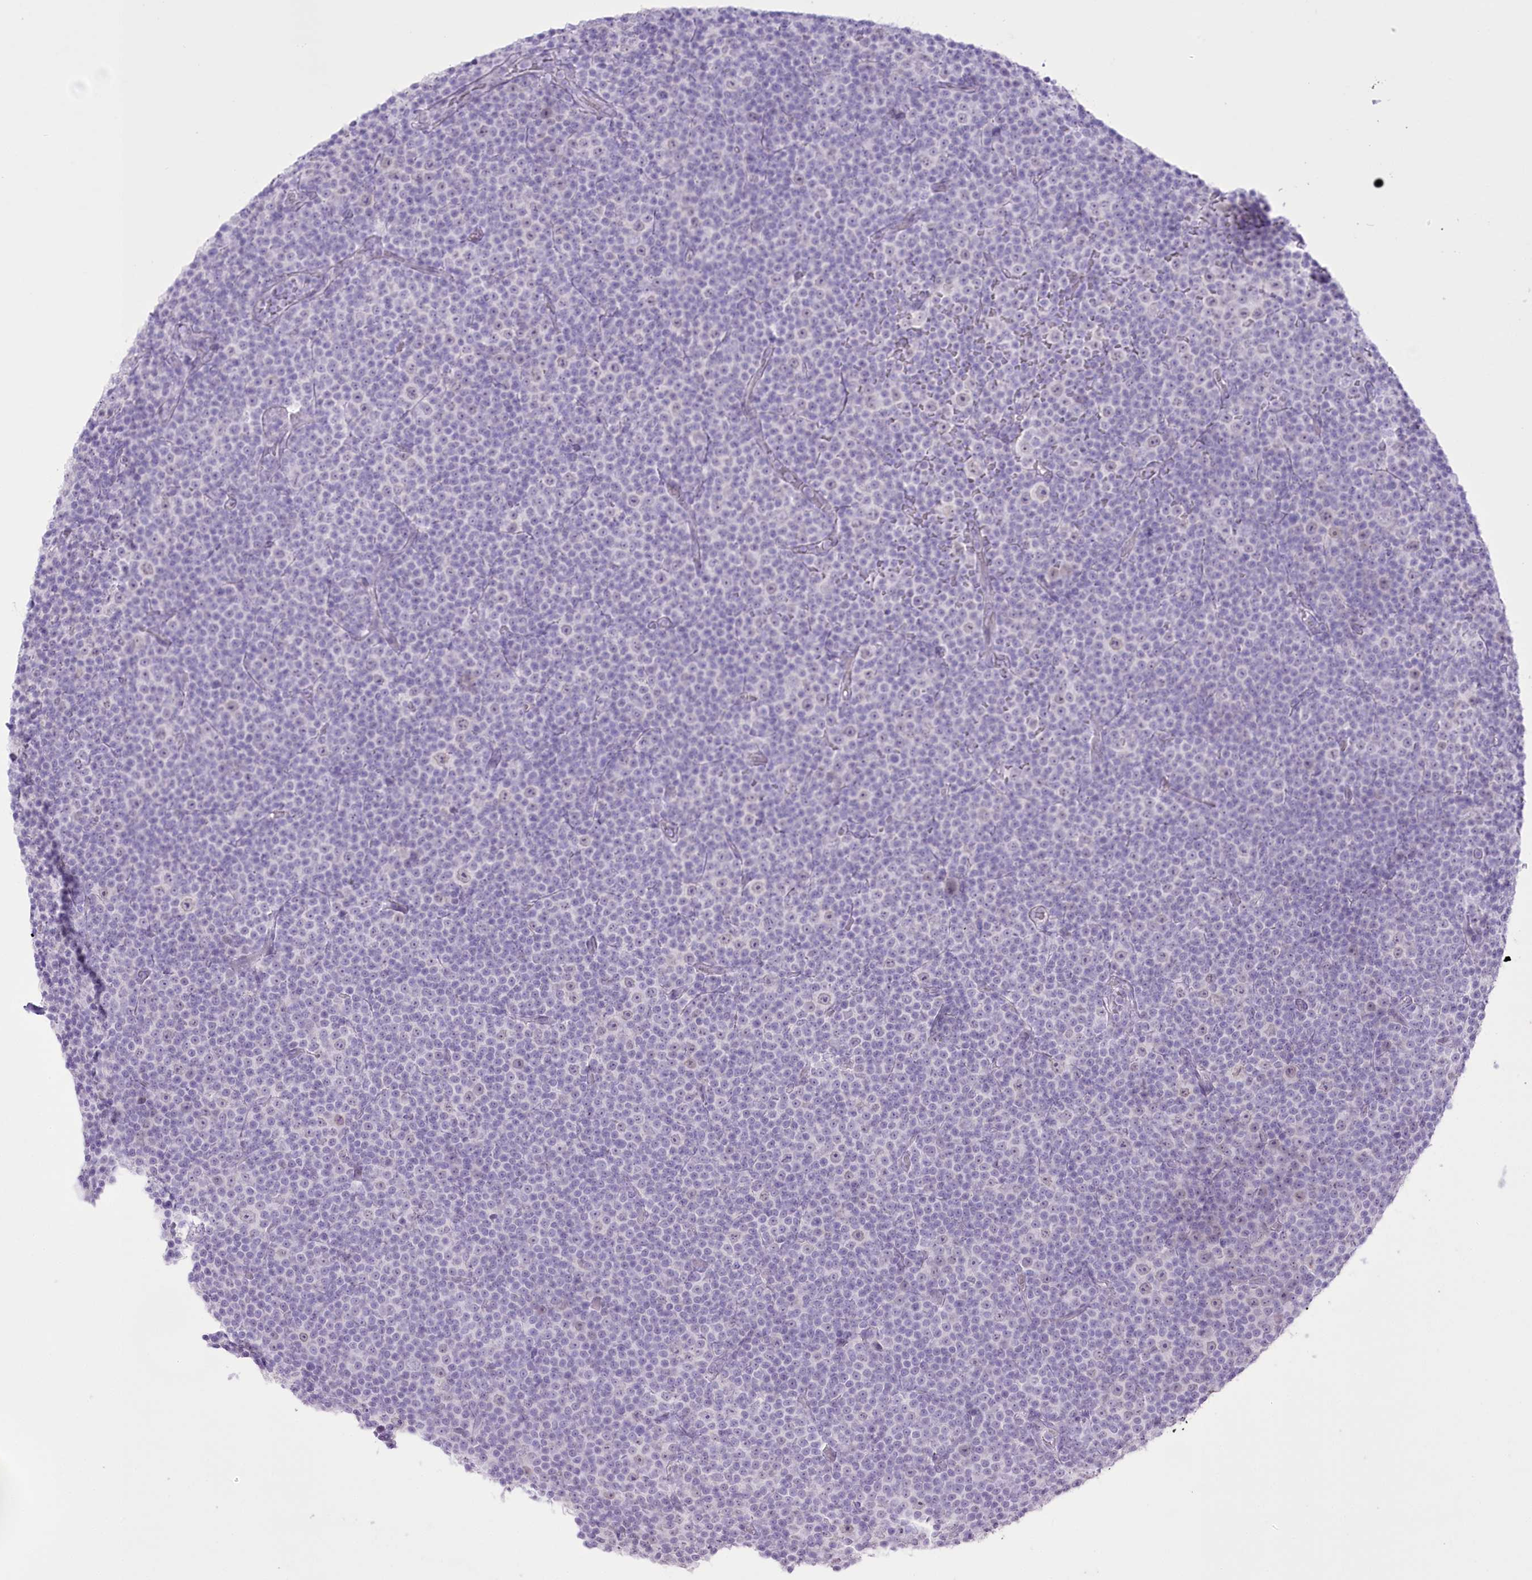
{"staining": {"intensity": "negative", "quantity": "none", "location": "none"}, "tissue": "lymphoma", "cell_type": "Tumor cells", "image_type": "cancer", "snomed": [{"axis": "morphology", "description": "Malignant lymphoma, non-Hodgkin's type, Low grade"}, {"axis": "topography", "description": "Lymph node"}], "caption": "This photomicrograph is of low-grade malignant lymphoma, non-Hodgkin's type stained with immunohistochemistry to label a protein in brown with the nuclei are counter-stained blue. There is no staining in tumor cells.", "gene": "SLC39A10", "patient": {"sex": "female", "age": 67}}